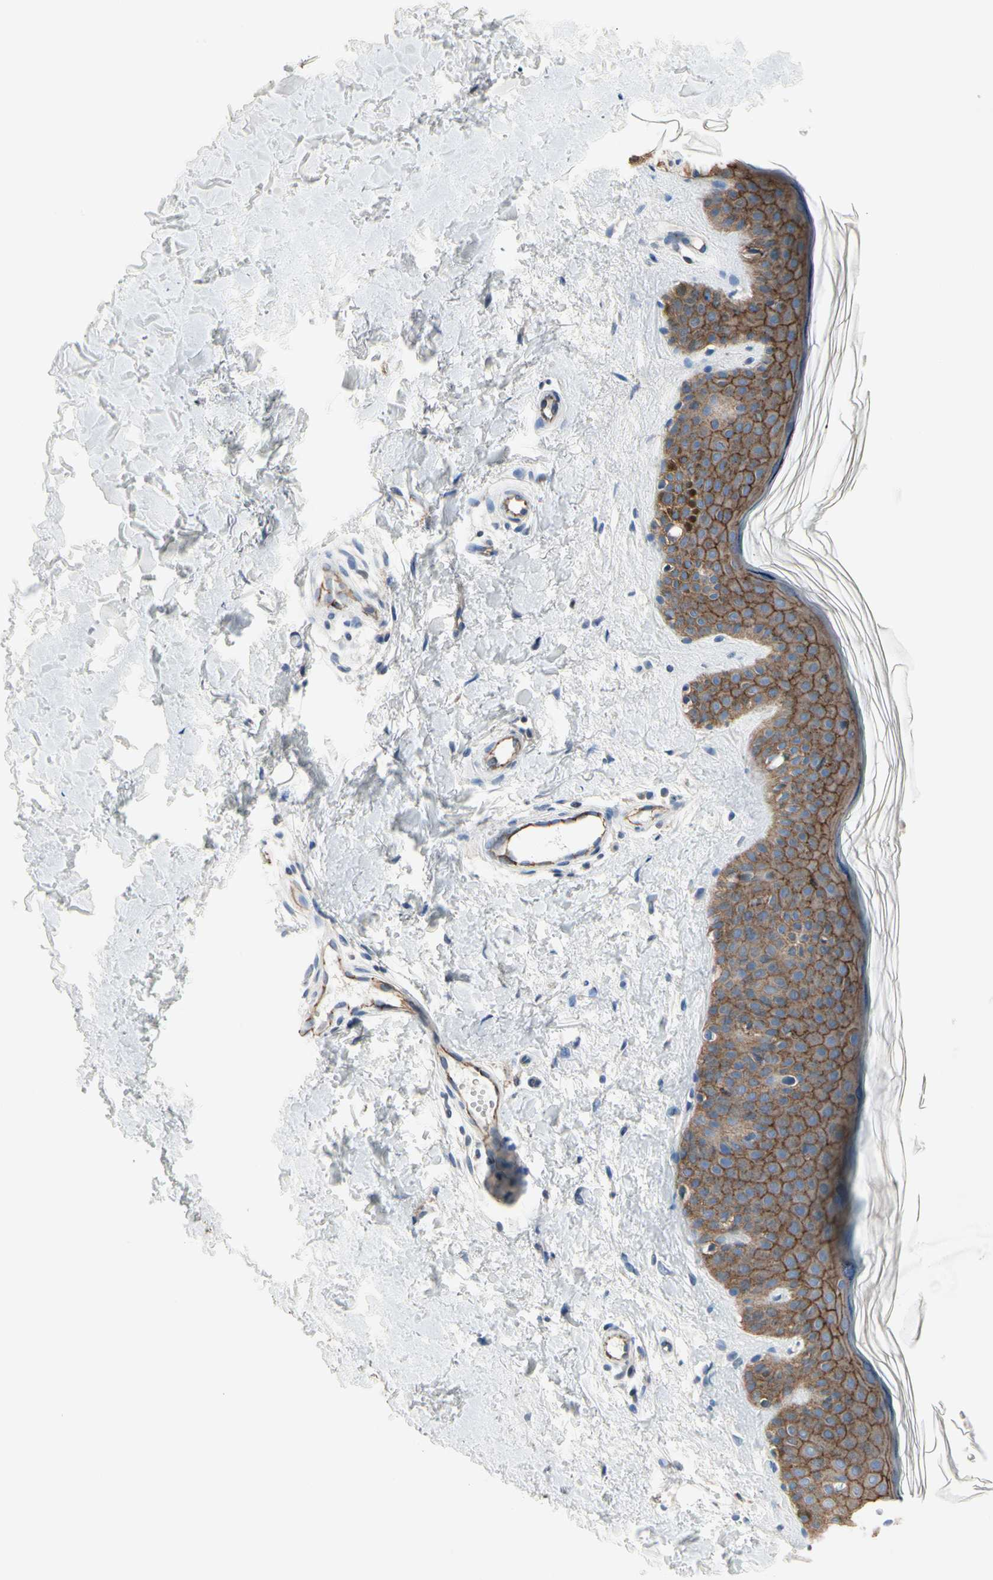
{"staining": {"intensity": "negative", "quantity": "none", "location": "none"}, "tissue": "skin", "cell_type": "Fibroblasts", "image_type": "normal", "snomed": [{"axis": "morphology", "description": "Normal tissue, NOS"}, {"axis": "topography", "description": "Skin"}], "caption": "Fibroblasts show no significant protein expression in unremarkable skin. The staining was performed using DAB (3,3'-diaminobenzidine) to visualize the protein expression in brown, while the nuclei were stained in blue with hematoxylin (Magnification: 20x).", "gene": "LGR6", "patient": {"sex": "male", "age": 67}}